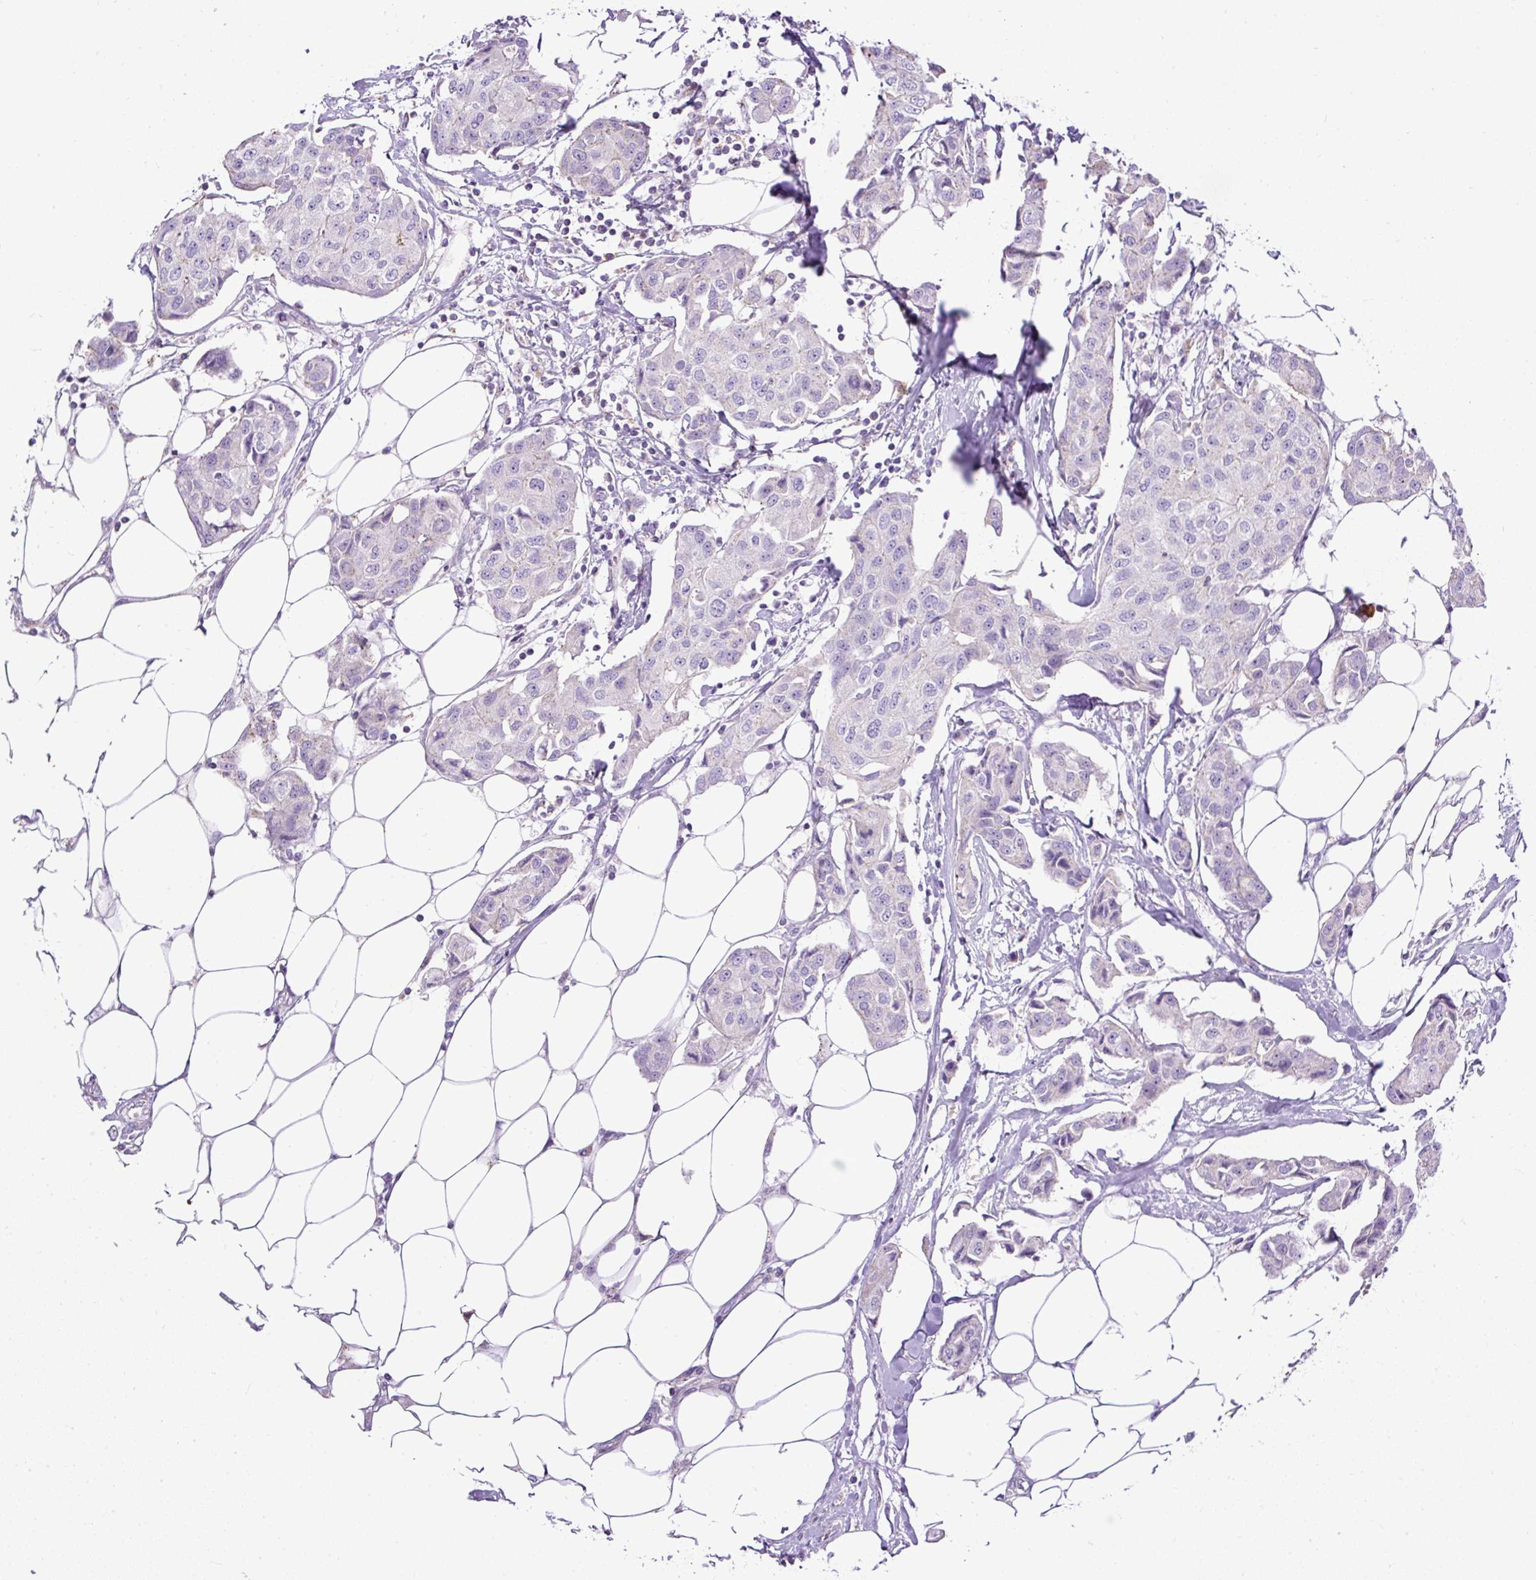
{"staining": {"intensity": "negative", "quantity": "none", "location": "none"}, "tissue": "breast cancer", "cell_type": "Tumor cells", "image_type": "cancer", "snomed": [{"axis": "morphology", "description": "Duct carcinoma"}, {"axis": "topography", "description": "Breast"}, {"axis": "topography", "description": "Lymph node"}], "caption": "Invasive ductal carcinoma (breast) was stained to show a protein in brown. There is no significant staining in tumor cells. Nuclei are stained in blue.", "gene": "CFAP47", "patient": {"sex": "female", "age": 80}}